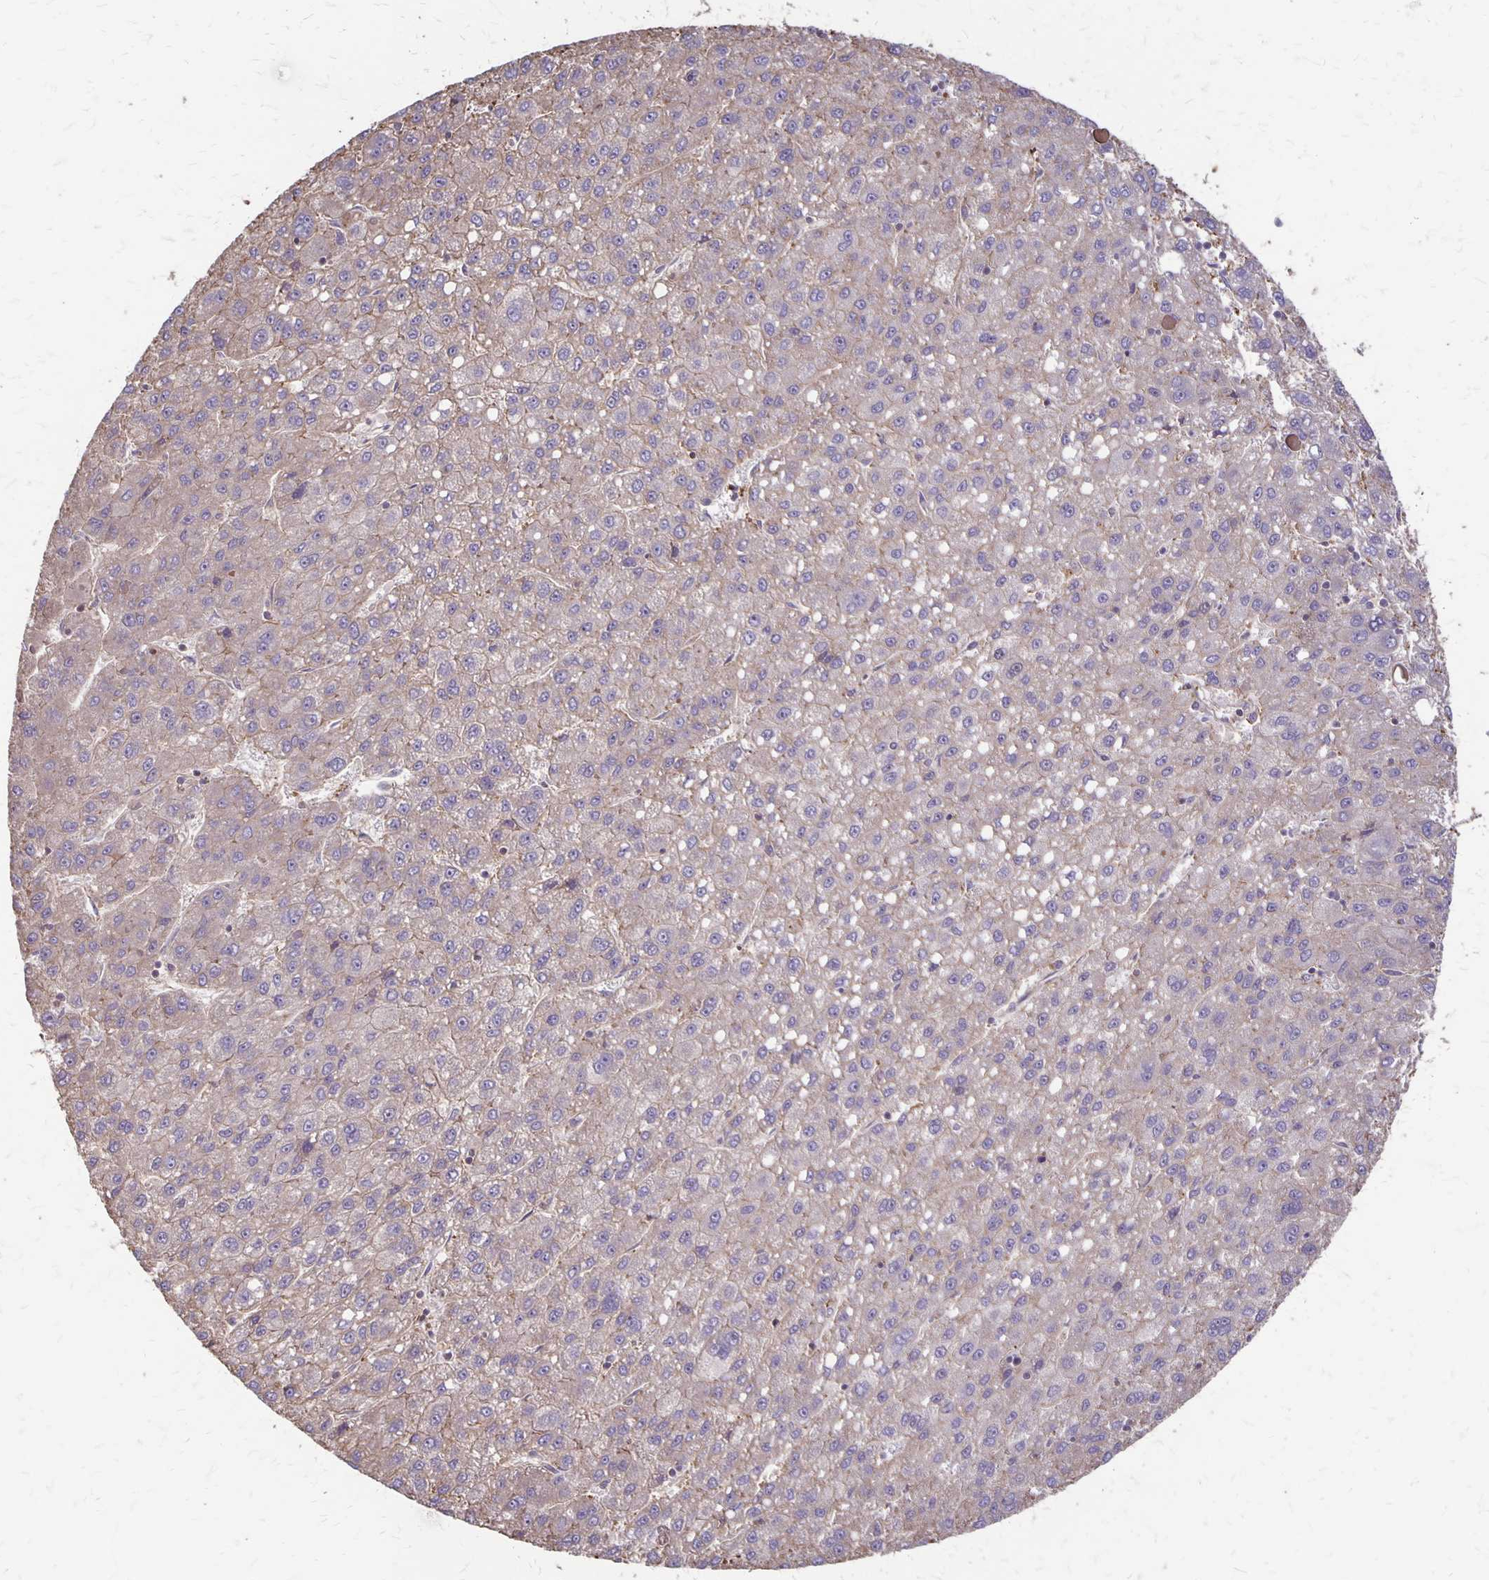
{"staining": {"intensity": "weak", "quantity": "<25%", "location": "cytoplasmic/membranous"}, "tissue": "liver cancer", "cell_type": "Tumor cells", "image_type": "cancer", "snomed": [{"axis": "morphology", "description": "Carcinoma, Hepatocellular, NOS"}, {"axis": "topography", "description": "Liver"}], "caption": "High magnification brightfield microscopy of liver hepatocellular carcinoma stained with DAB (brown) and counterstained with hematoxylin (blue): tumor cells show no significant expression.", "gene": "PROM2", "patient": {"sex": "female", "age": 82}}